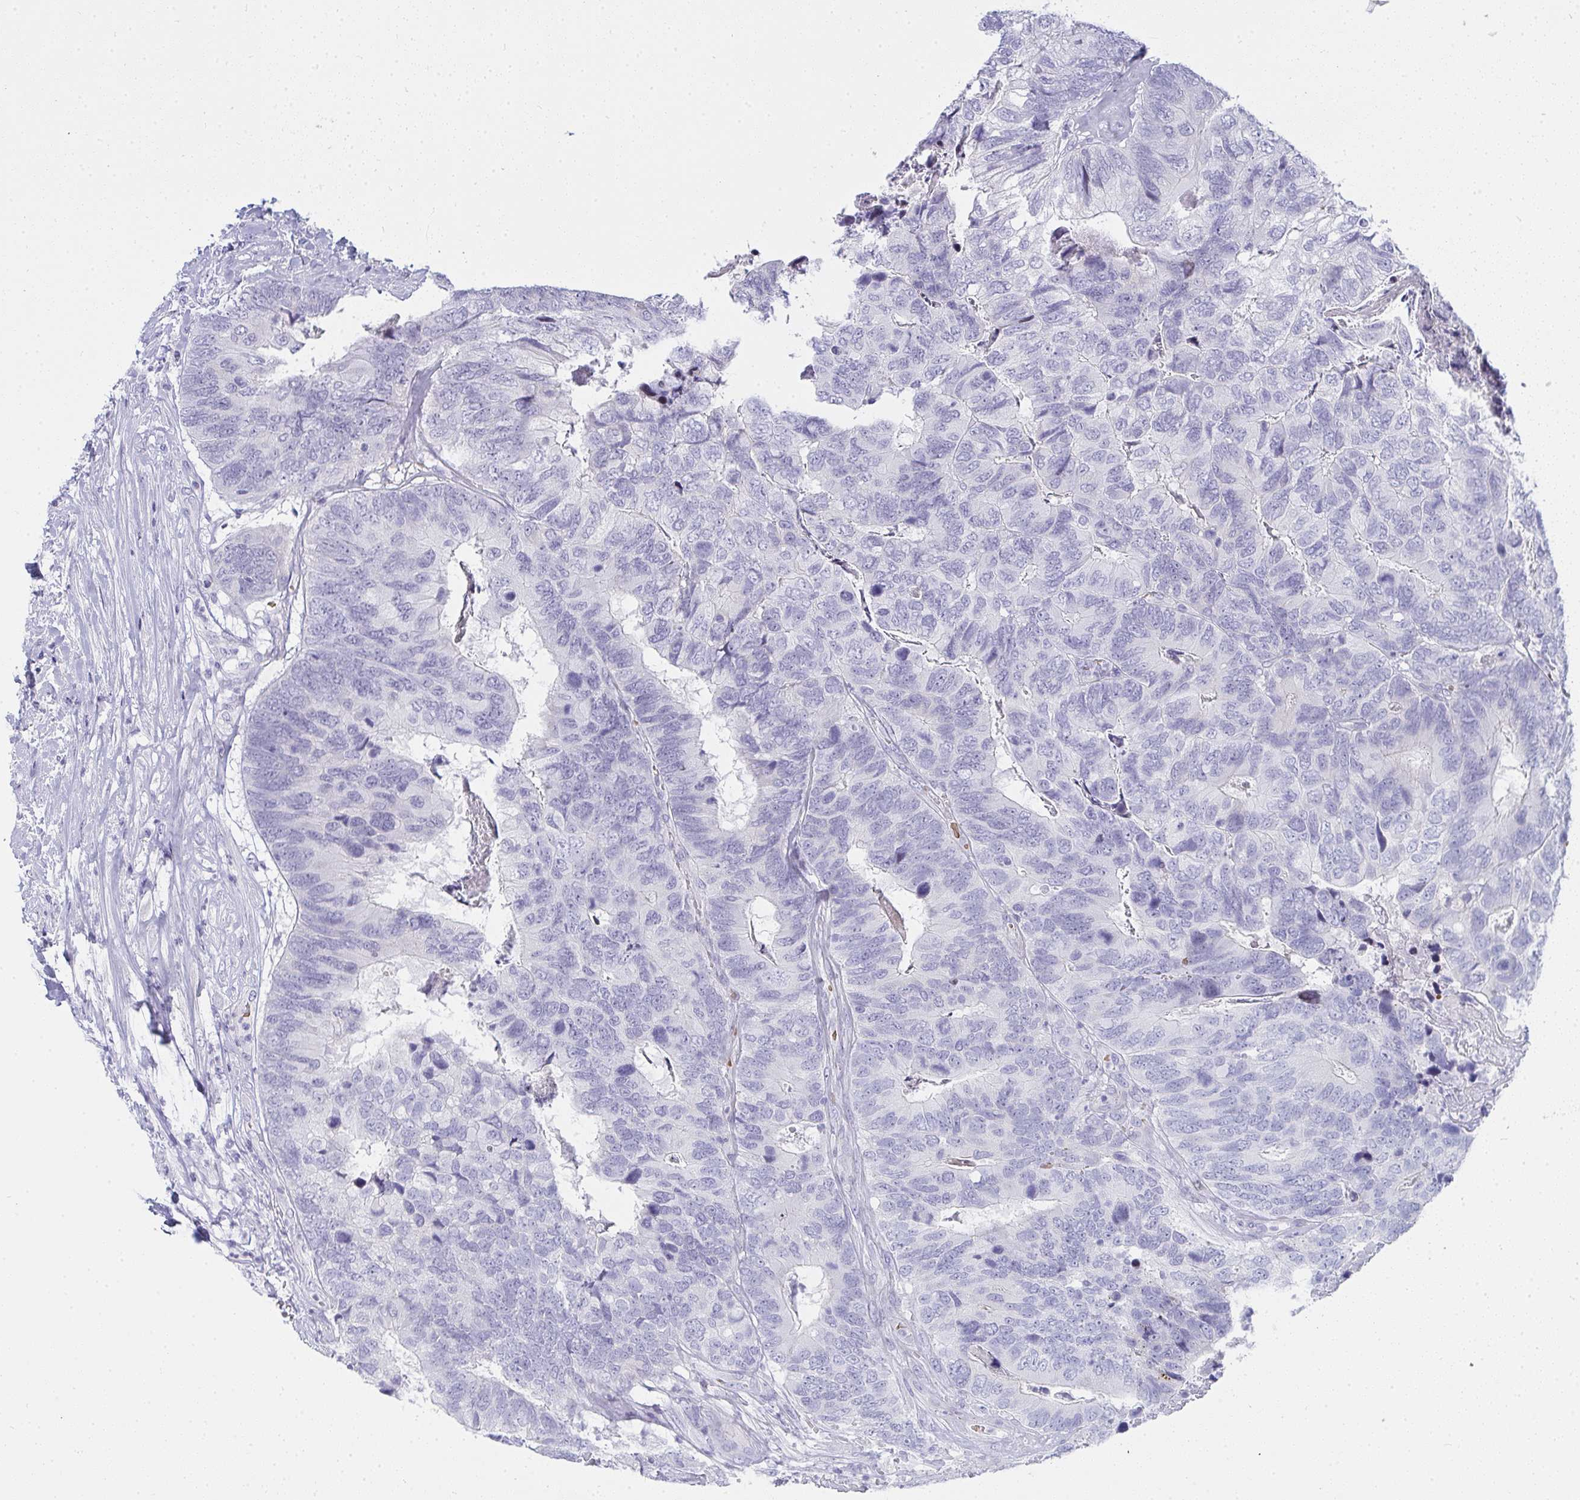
{"staining": {"intensity": "negative", "quantity": "none", "location": "none"}, "tissue": "breast cancer", "cell_type": "Tumor cells", "image_type": "cancer", "snomed": [{"axis": "morphology", "description": "Lobular carcinoma"}, {"axis": "topography", "description": "Breast"}], "caption": "This is an immunohistochemistry histopathology image of human lobular carcinoma (breast). There is no positivity in tumor cells.", "gene": "ZNF182", "patient": {"sex": "female", "age": 59}}